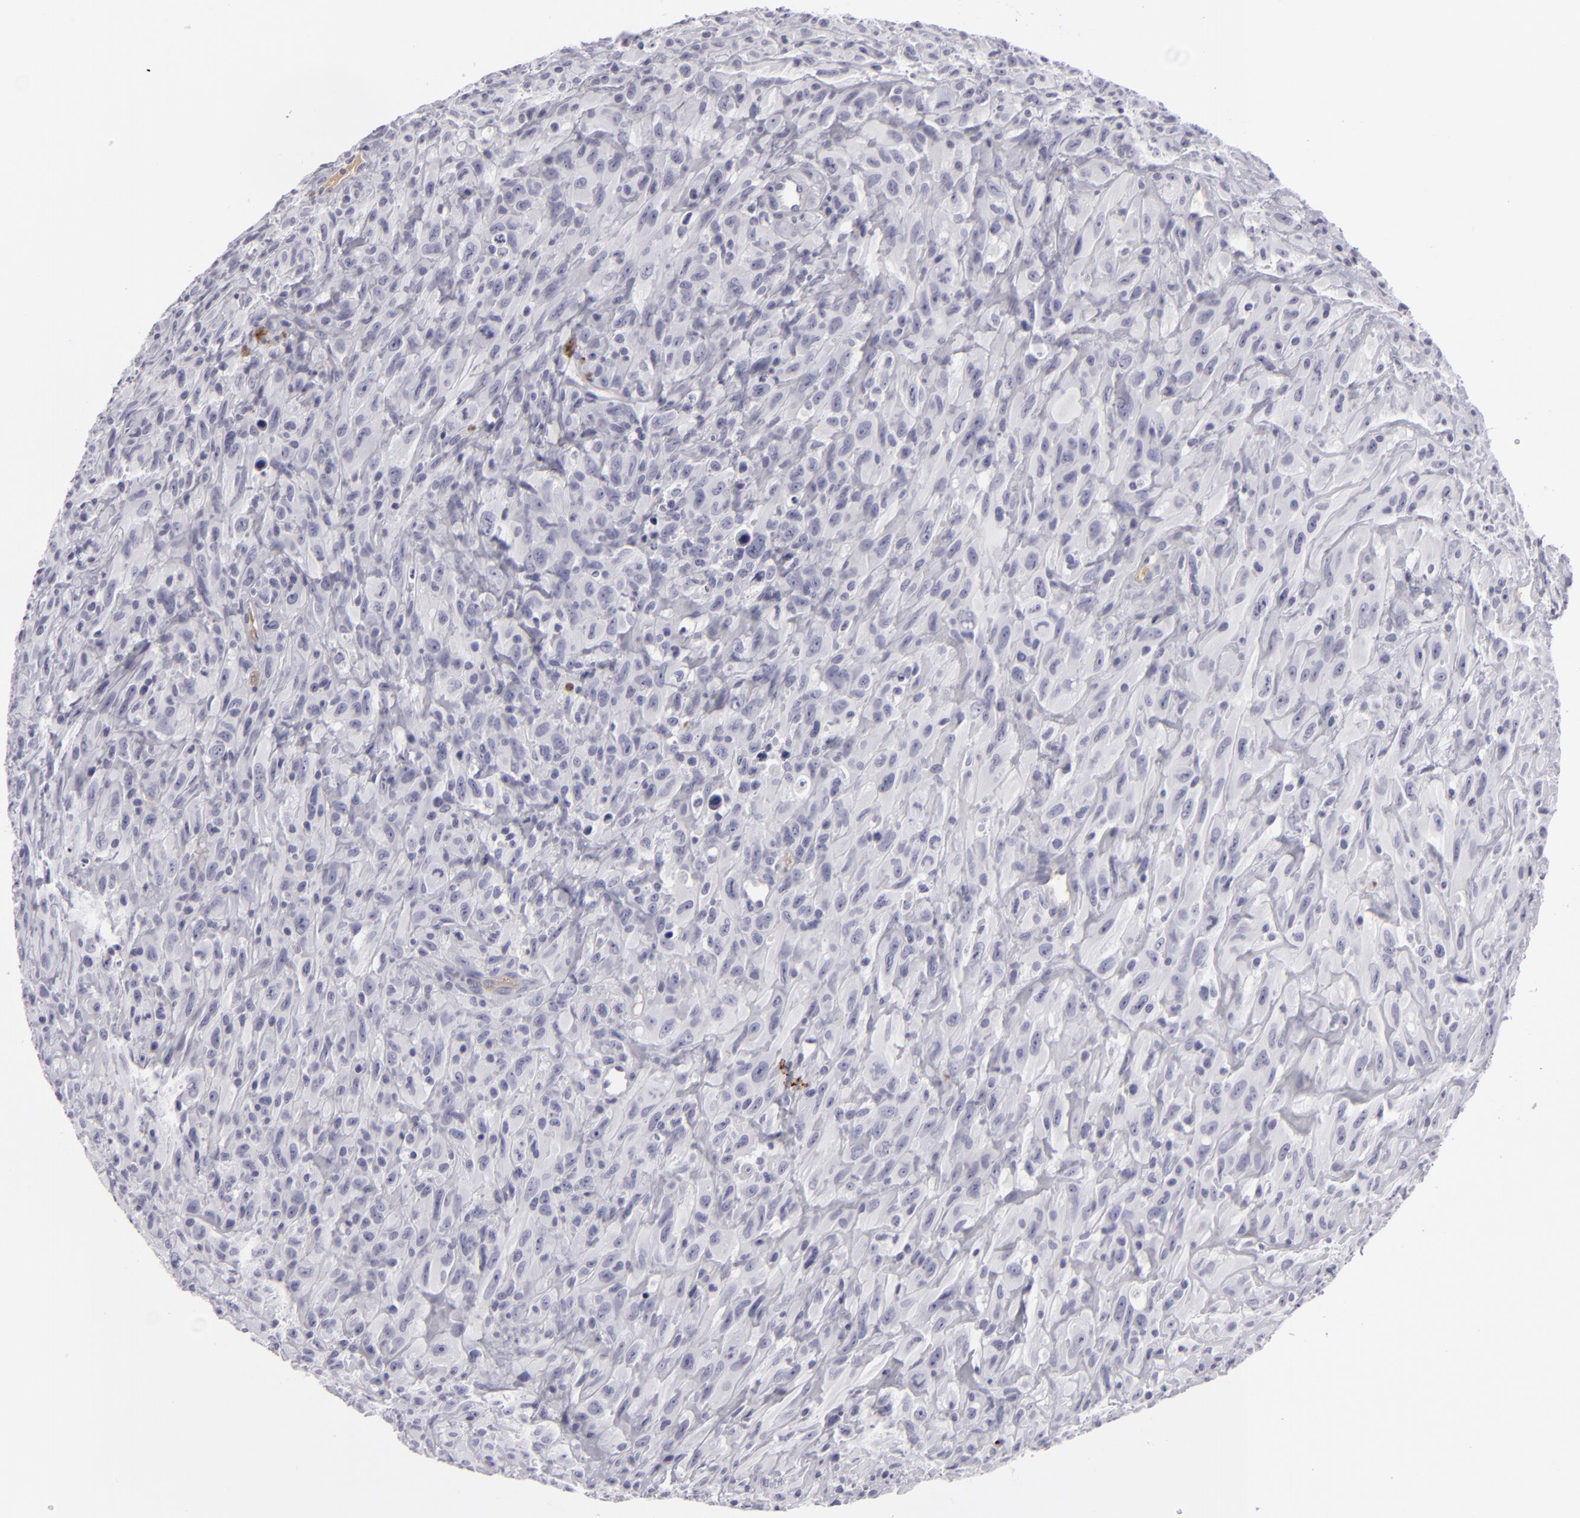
{"staining": {"intensity": "negative", "quantity": "none", "location": "none"}, "tissue": "glioma", "cell_type": "Tumor cells", "image_type": "cancer", "snomed": [{"axis": "morphology", "description": "Glioma, malignant, High grade"}, {"axis": "topography", "description": "Brain"}], "caption": "Immunohistochemistry (IHC) image of human high-grade glioma (malignant) stained for a protein (brown), which demonstrates no positivity in tumor cells.", "gene": "C9", "patient": {"sex": "male", "age": 48}}